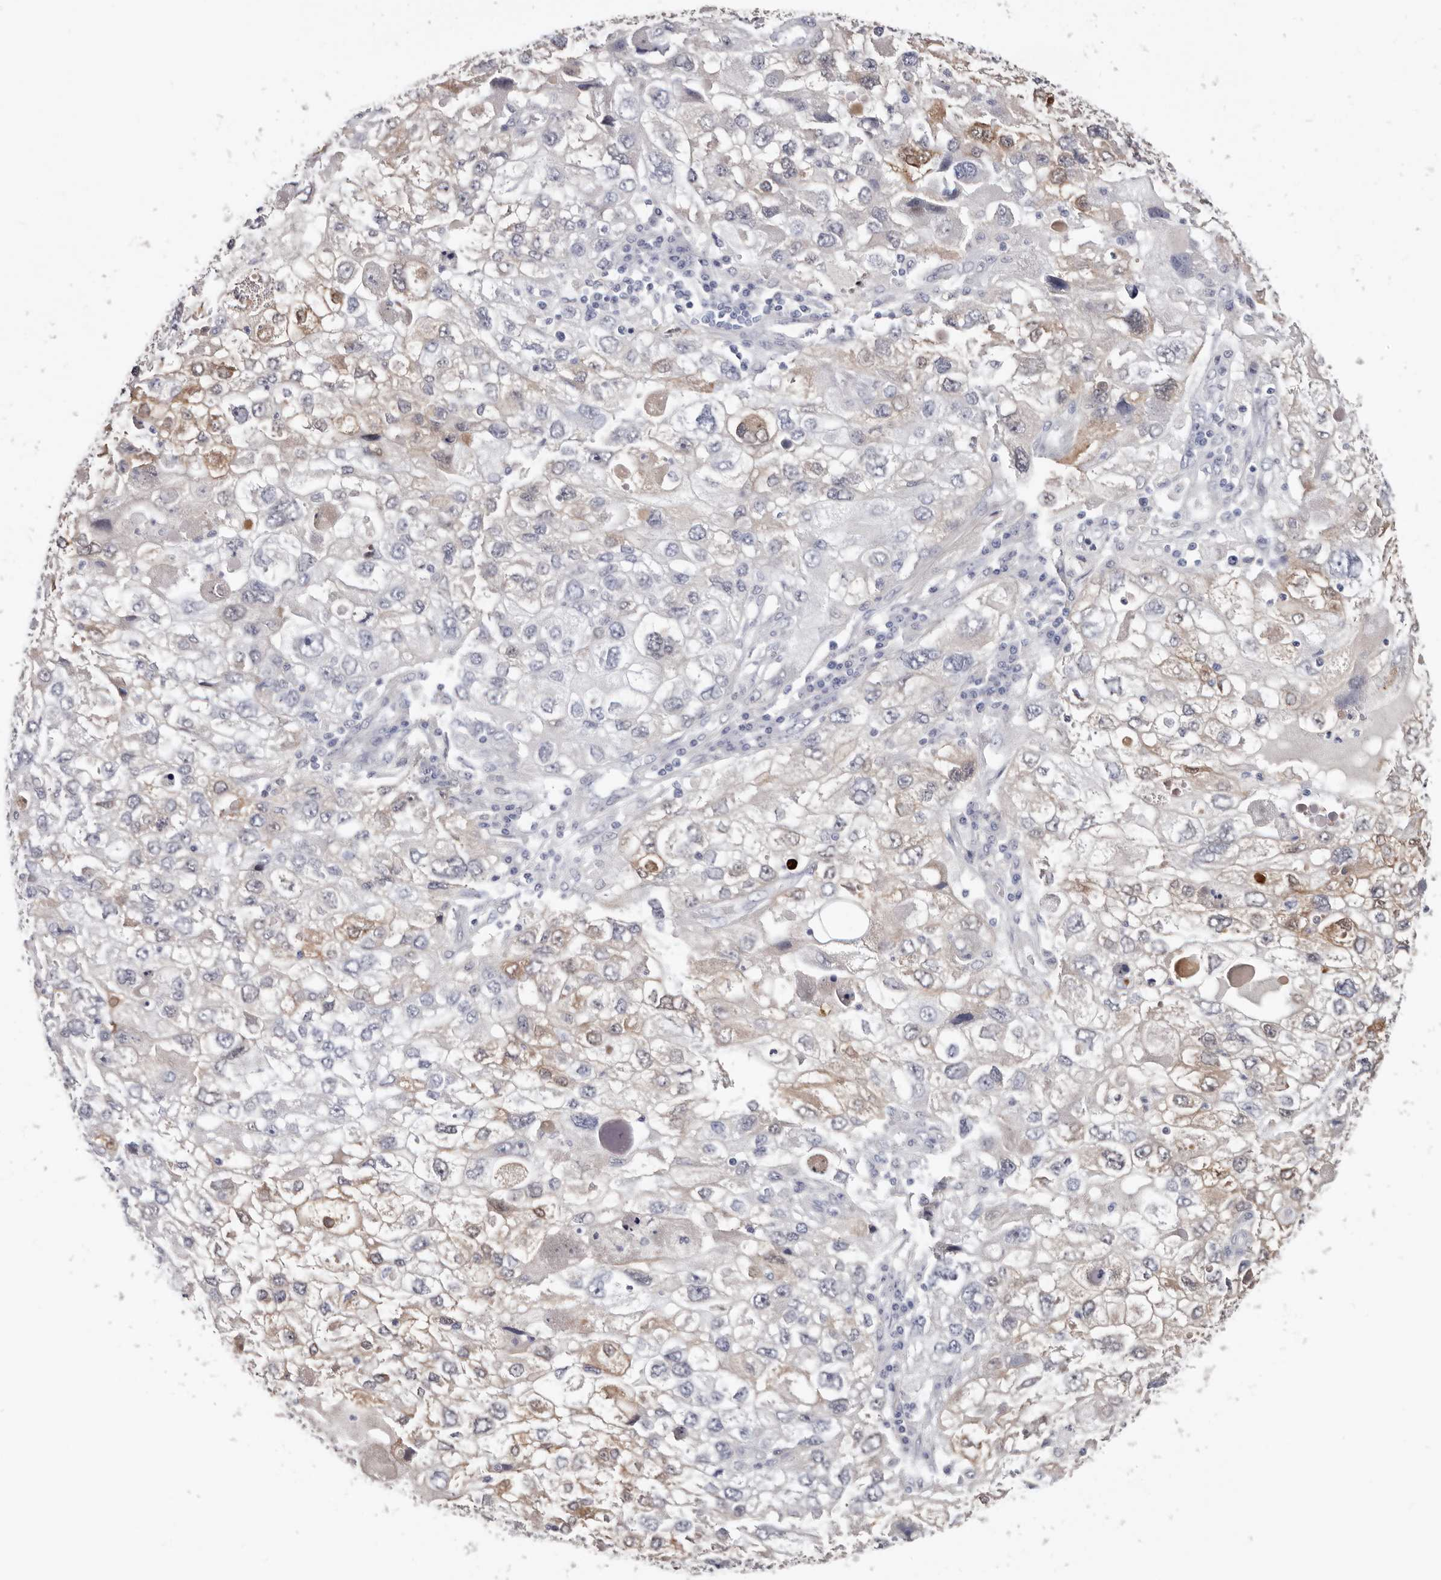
{"staining": {"intensity": "weak", "quantity": "25%-75%", "location": "cytoplasmic/membranous"}, "tissue": "endometrial cancer", "cell_type": "Tumor cells", "image_type": "cancer", "snomed": [{"axis": "morphology", "description": "Adenocarcinoma, NOS"}, {"axis": "topography", "description": "Endometrium"}], "caption": "Endometrial cancer (adenocarcinoma) stained with a protein marker demonstrates weak staining in tumor cells.", "gene": "PKDCC", "patient": {"sex": "female", "age": 49}}